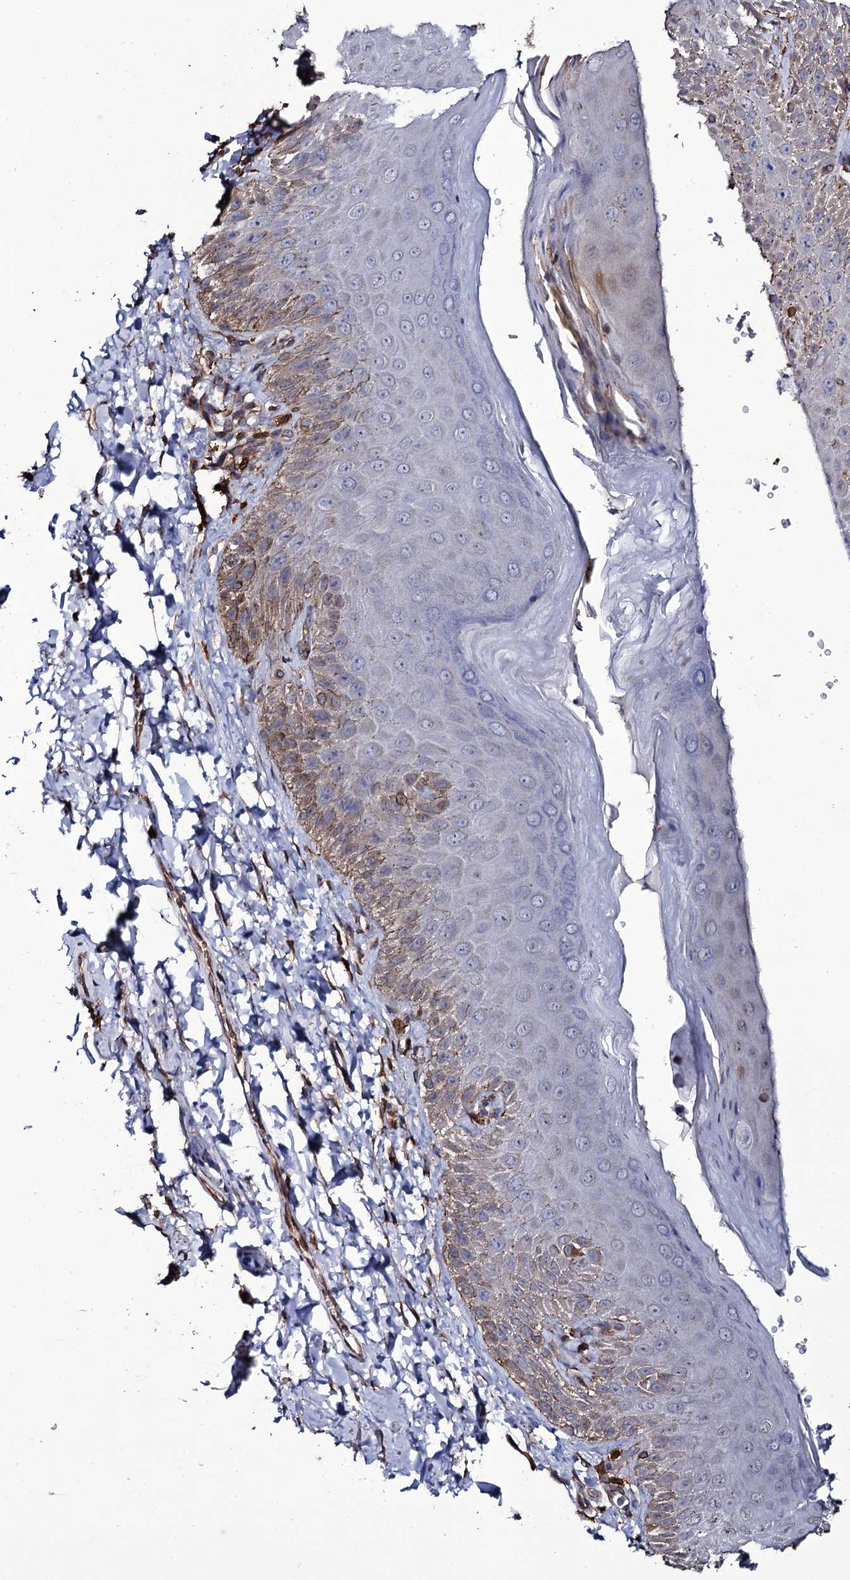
{"staining": {"intensity": "moderate", "quantity": "25%-75%", "location": "cytoplasmic/membranous"}, "tissue": "skin", "cell_type": "Epidermal cells", "image_type": "normal", "snomed": [{"axis": "morphology", "description": "Normal tissue, NOS"}, {"axis": "topography", "description": "Anal"}], "caption": "Protein expression analysis of benign skin exhibits moderate cytoplasmic/membranous staining in approximately 25%-75% of epidermal cells.", "gene": "TTC23", "patient": {"sex": "male", "age": 44}}